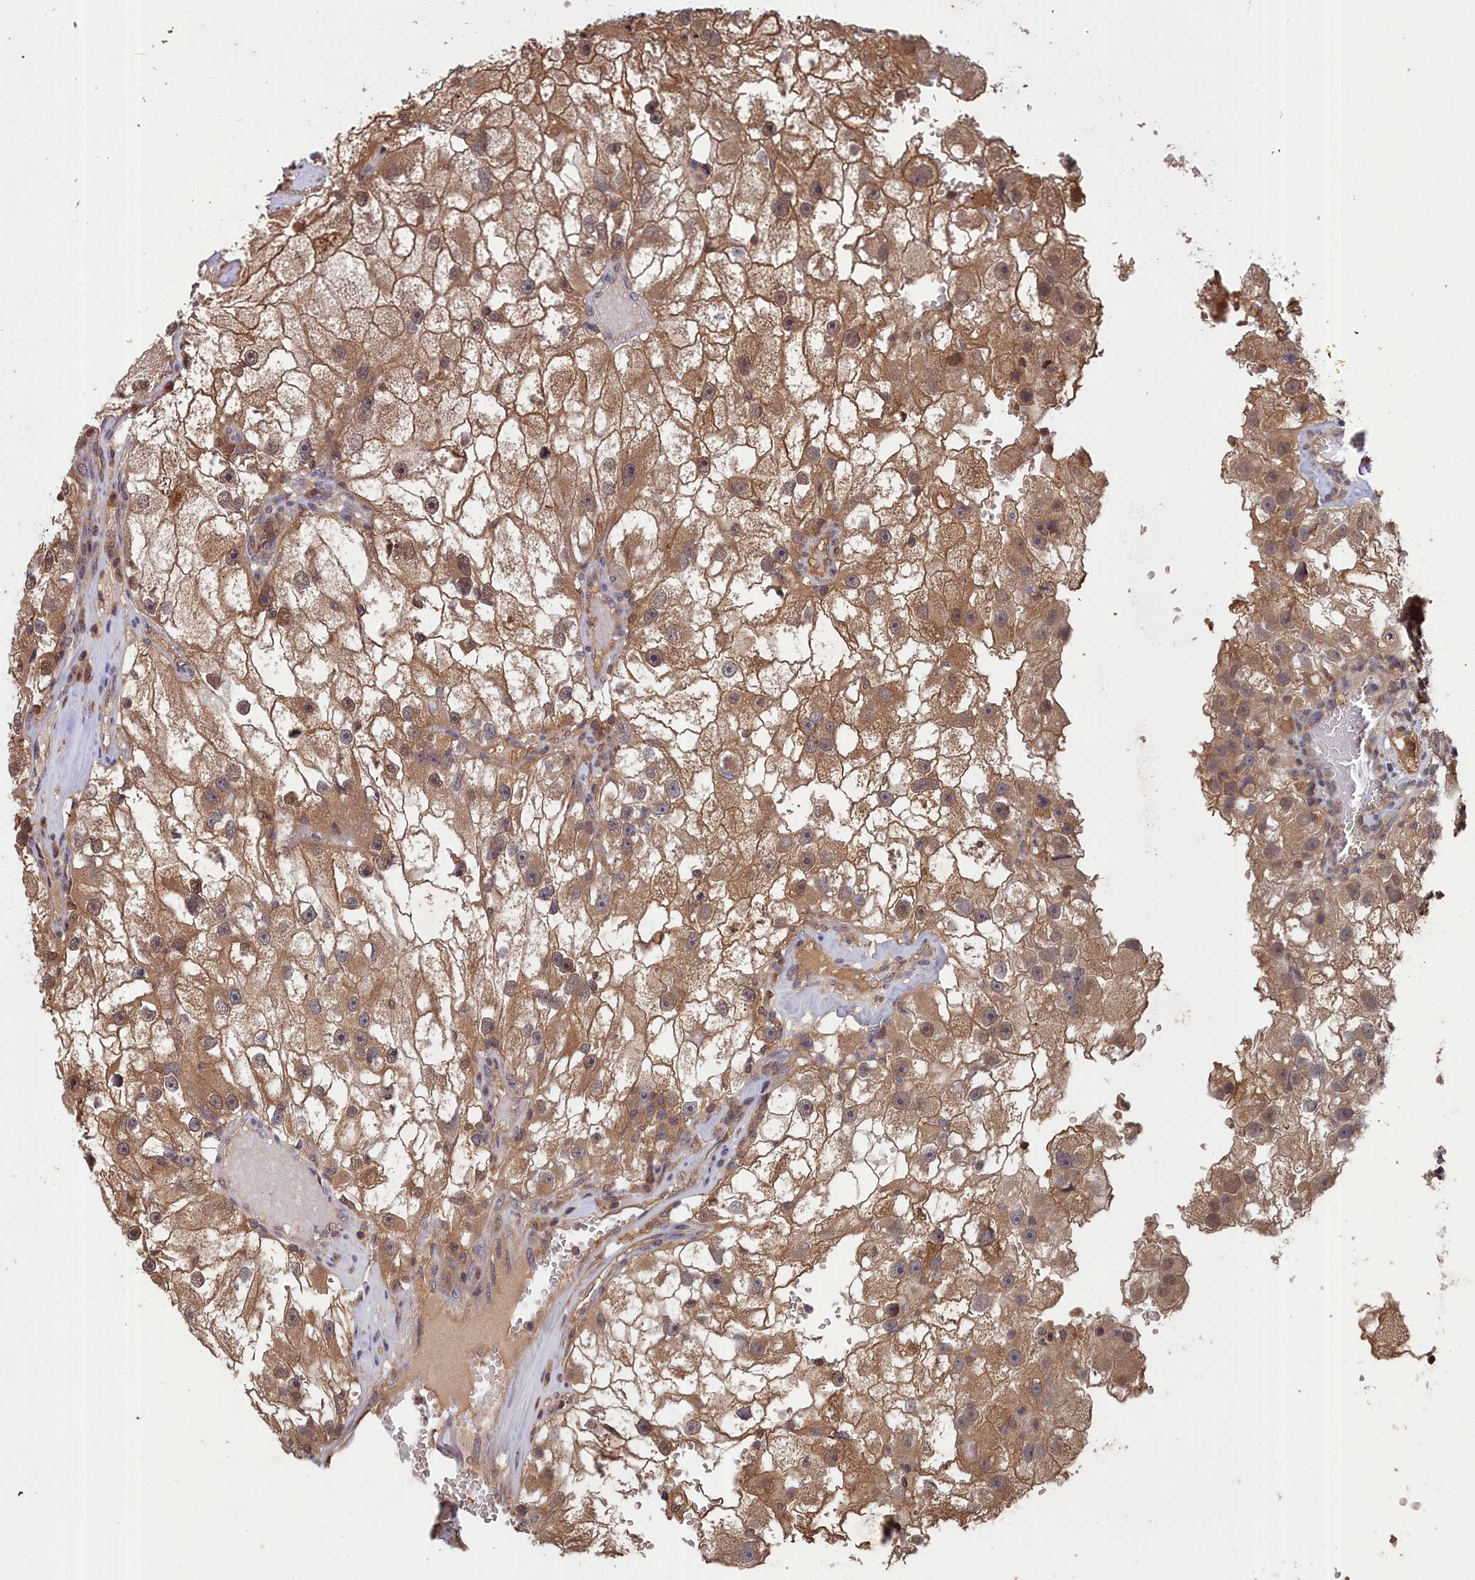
{"staining": {"intensity": "moderate", "quantity": ">75%", "location": "cytoplasmic/membranous,nuclear"}, "tissue": "renal cancer", "cell_type": "Tumor cells", "image_type": "cancer", "snomed": [{"axis": "morphology", "description": "Adenocarcinoma, NOS"}, {"axis": "topography", "description": "Kidney"}], "caption": "Protein expression by immunohistochemistry exhibits moderate cytoplasmic/membranous and nuclear staining in approximately >75% of tumor cells in renal cancer.", "gene": "GFRA2", "patient": {"sex": "male", "age": 63}}